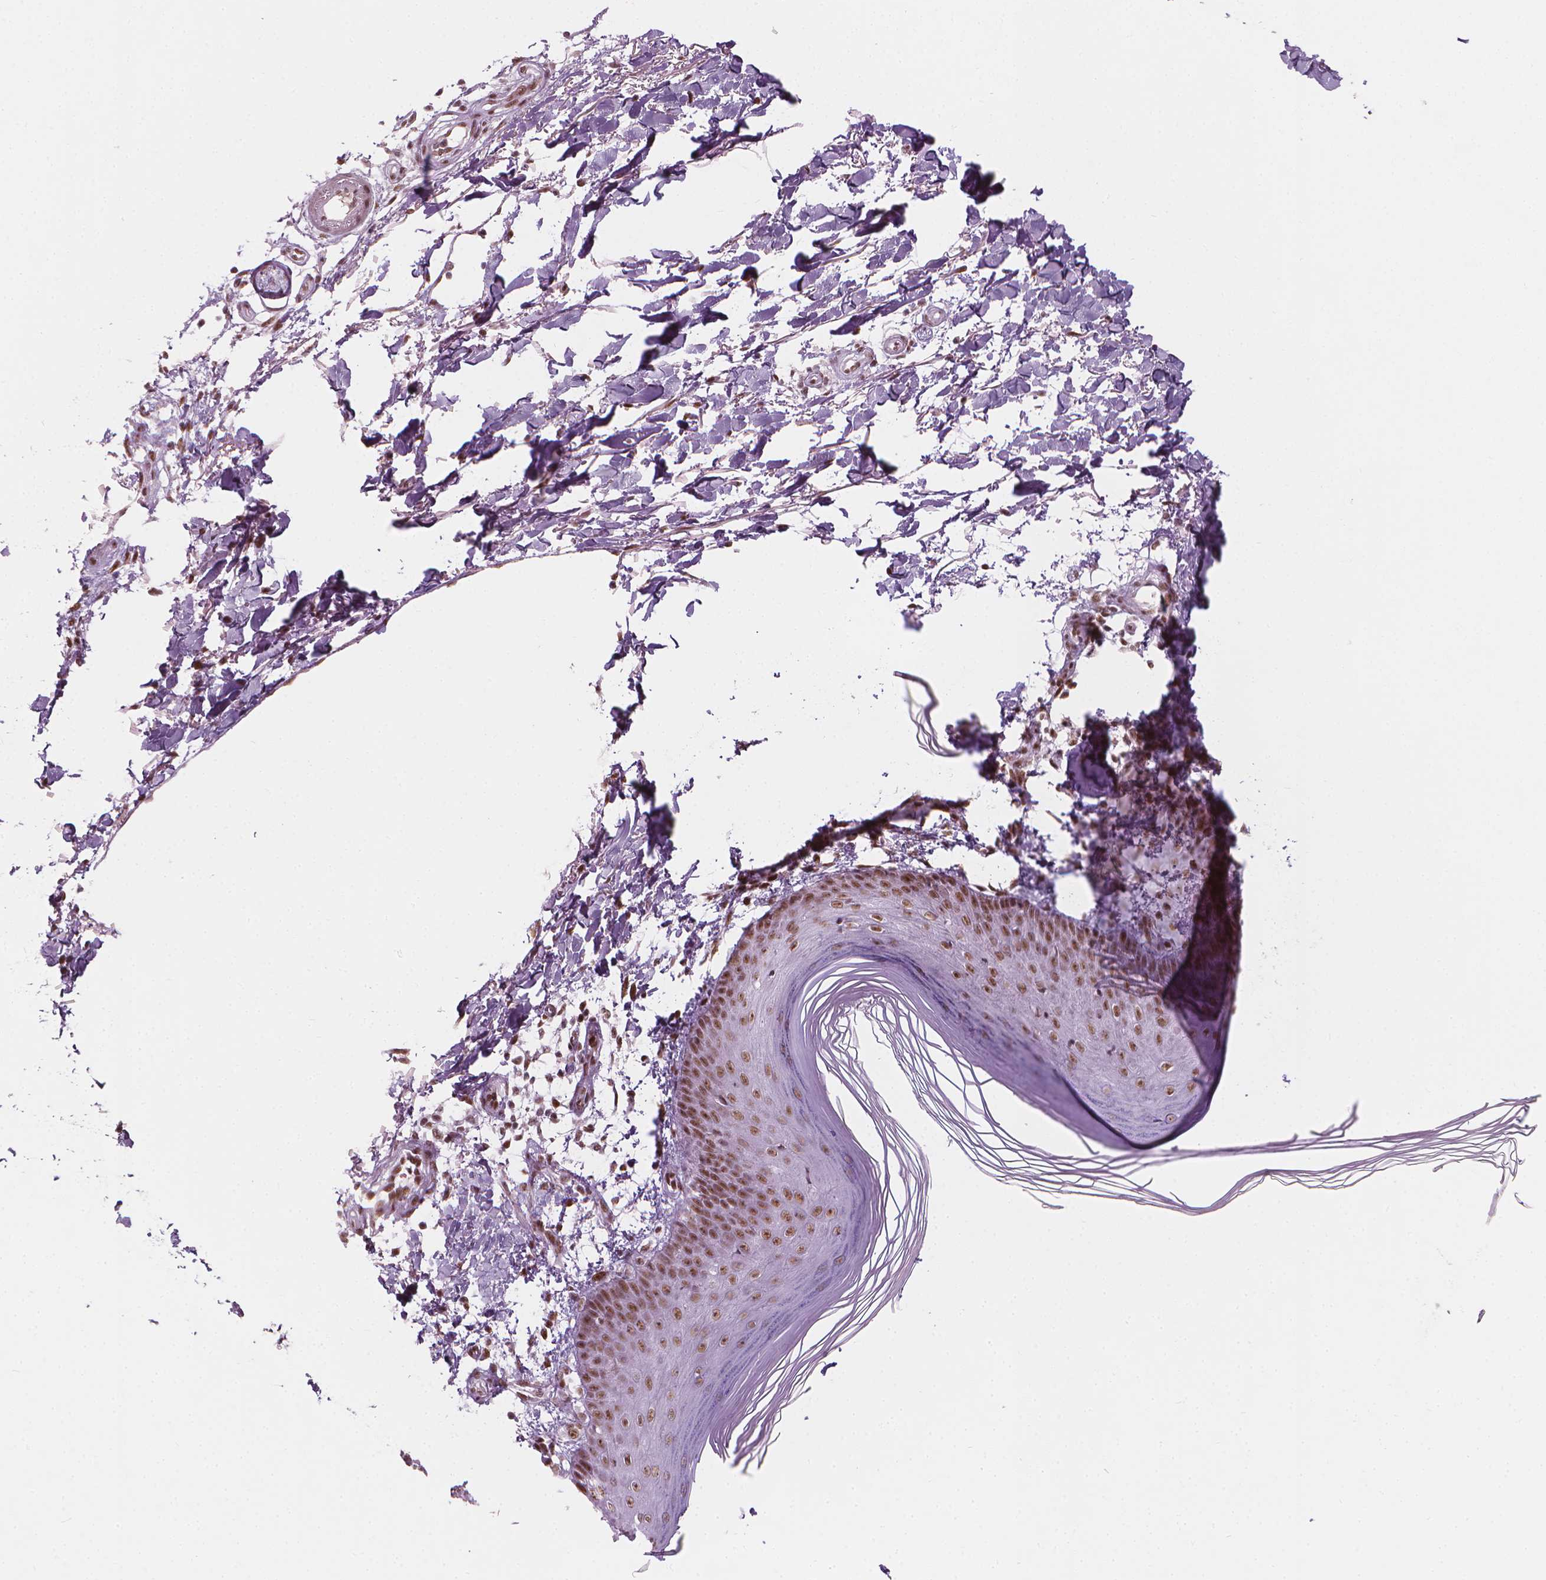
{"staining": {"intensity": "moderate", "quantity": ">75%", "location": "nuclear"}, "tissue": "skin", "cell_type": "Fibroblasts", "image_type": "normal", "snomed": [{"axis": "morphology", "description": "Normal tissue, NOS"}, {"axis": "topography", "description": "Skin"}], "caption": "DAB immunohistochemical staining of unremarkable human skin exhibits moderate nuclear protein expression in about >75% of fibroblasts.", "gene": "ELF2", "patient": {"sex": "female", "age": 62}}